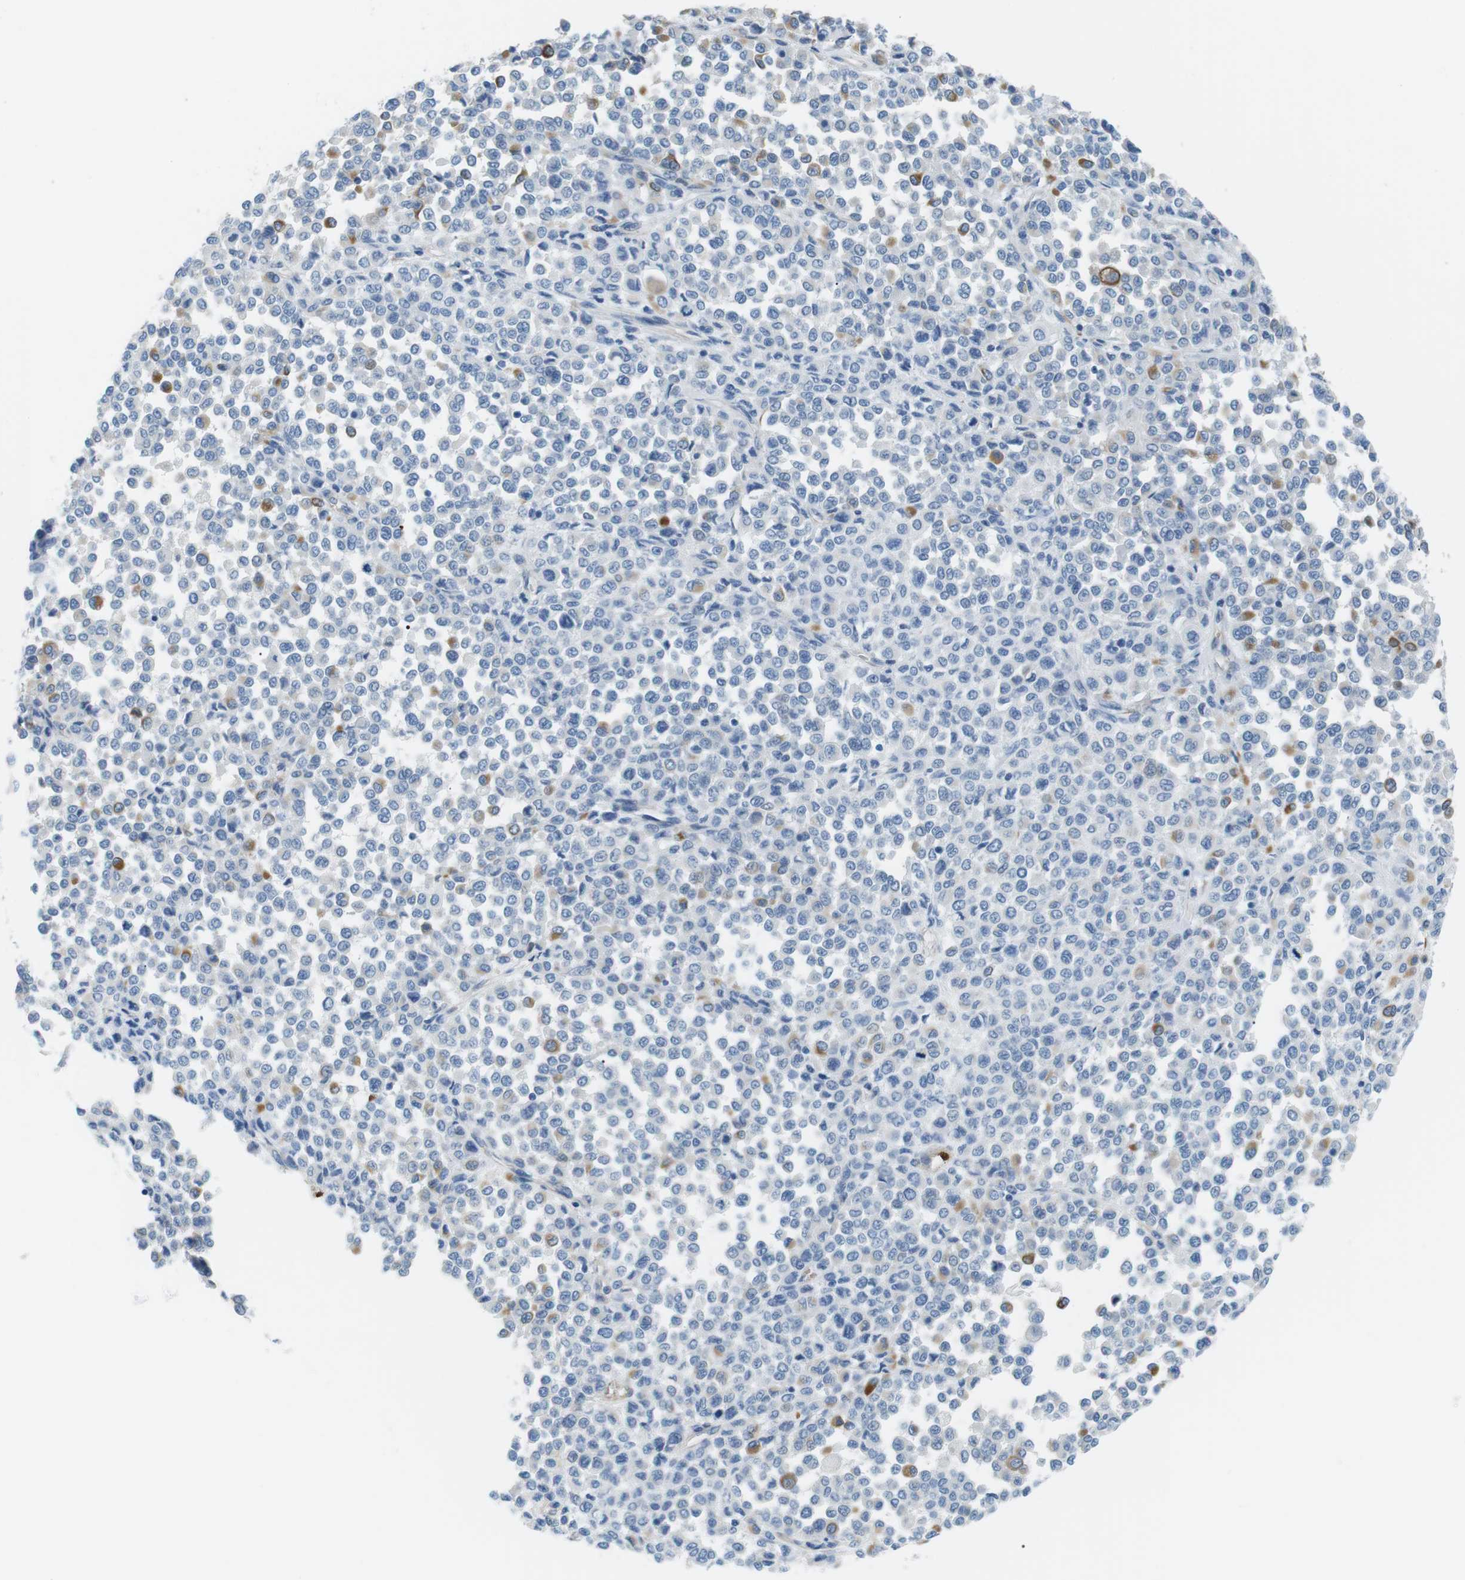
{"staining": {"intensity": "negative", "quantity": "none", "location": "none"}, "tissue": "melanoma", "cell_type": "Tumor cells", "image_type": "cancer", "snomed": [{"axis": "morphology", "description": "Malignant melanoma, Metastatic site"}, {"axis": "topography", "description": "Pancreas"}], "caption": "This photomicrograph is of malignant melanoma (metastatic site) stained with immunohistochemistry (IHC) to label a protein in brown with the nuclei are counter-stained blue. There is no positivity in tumor cells. (Immunohistochemistry, brightfield microscopy, high magnification).", "gene": "ADCY10", "patient": {"sex": "female", "age": 30}}